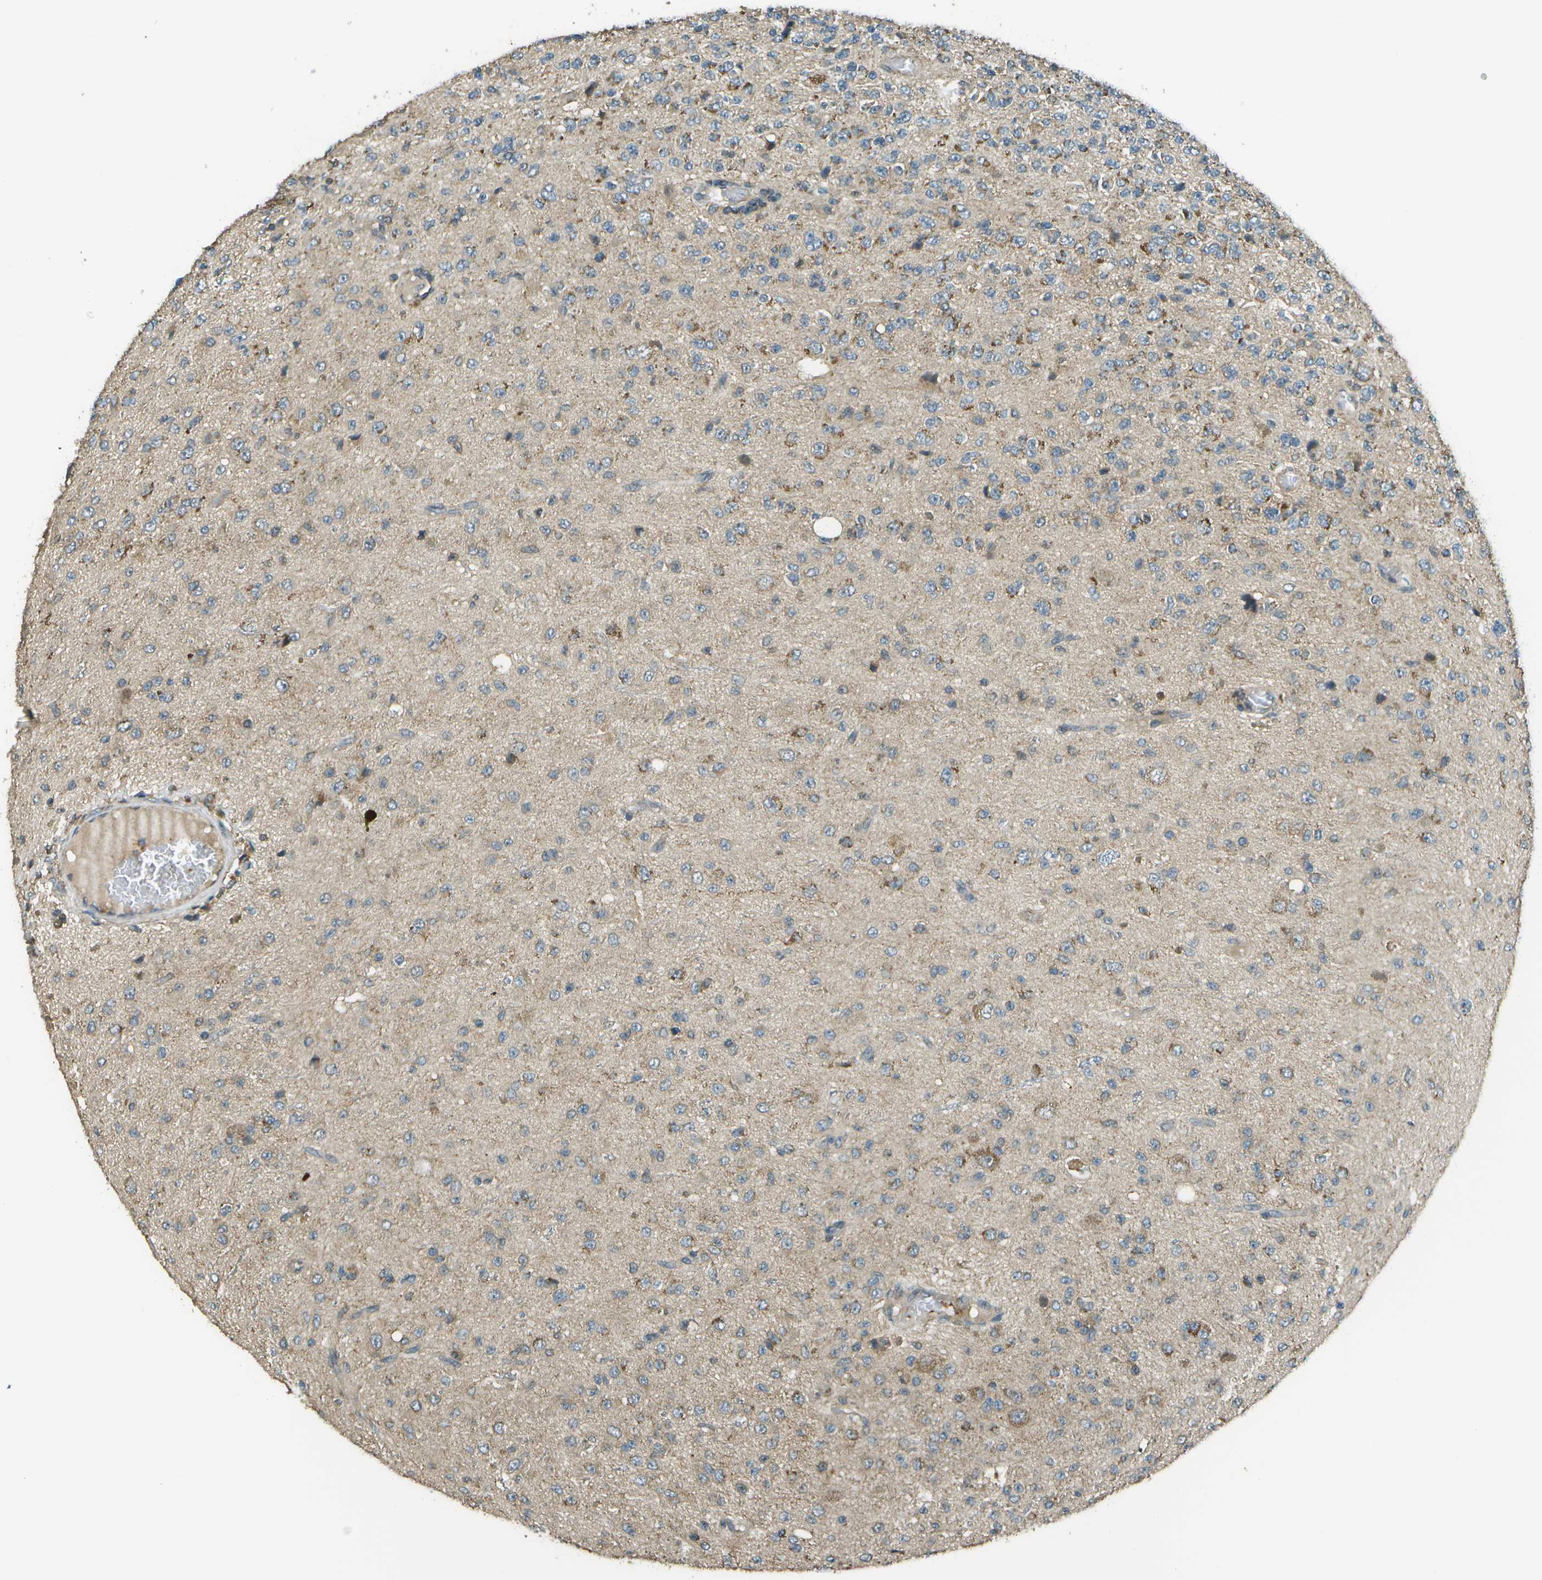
{"staining": {"intensity": "moderate", "quantity": "25%-75%", "location": "cytoplasmic/membranous"}, "tissue": "glioma", "cell_type": "Tumor cells", "image_type": "cancer", "snomed": [{"axis": "morphology", "description": "Glioma, malignant, High grade"}, {"axis": "topography", "description": "pancreas cauda"}], "caption": "This micrograph exhibits malignant glioma (high-grade) stained with immunohistochemistry (IHC) to label a protein in brown. The cytoplasmic/membranous of tumor cells show moderate positivity for the protein. Nuclei are counter-stained blue.", "gene": "PLPBP", "patient": {"sex": "male", "age": 60}}